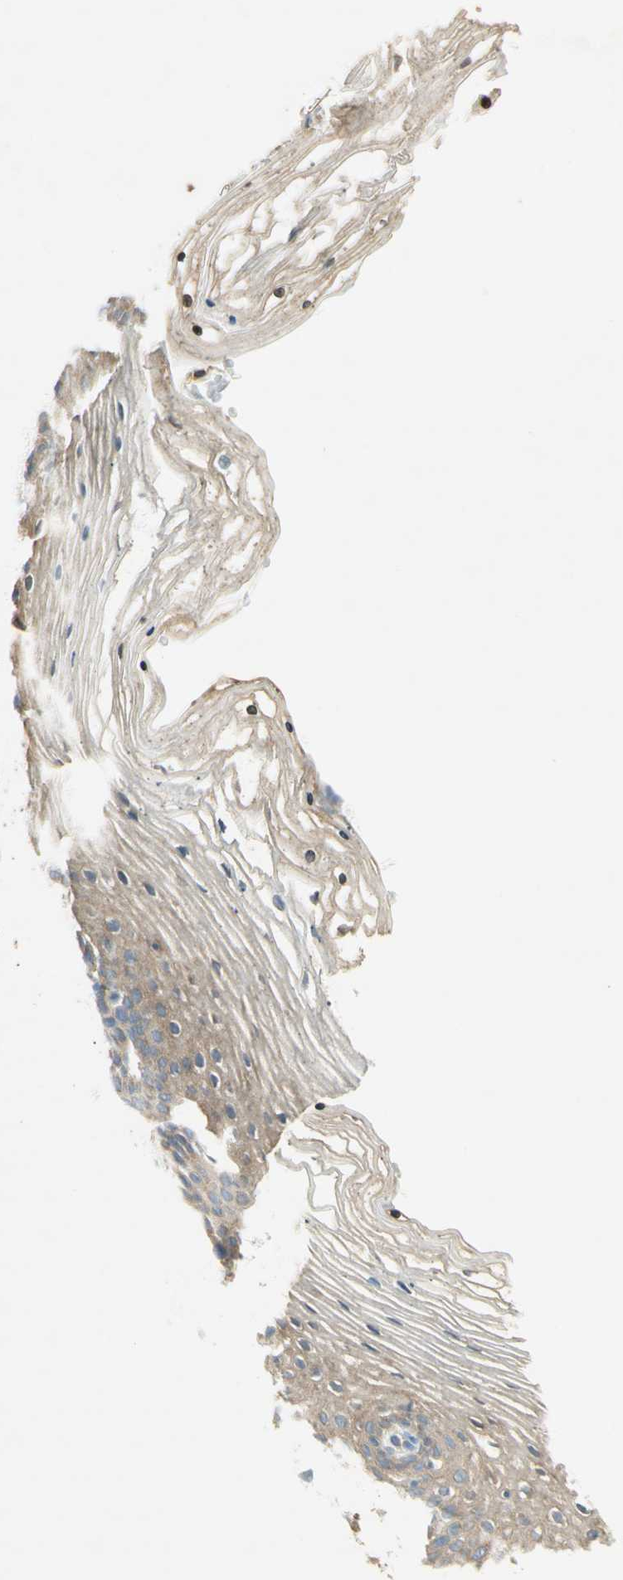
{"staining": {"intensity": "weak", "quantity": "25%-75%", "location": "cytoplasmic/membranous"}, "tissue": "vagina", "cell_type": "Squamous epithelial cells", "image_type": "normal", "snomed": [{"axis": "morphology", "description": "Normal tissue, NOS"}, {"axis": "topography", "description": "Vagina"}], "caption": "Vagina was stained to show a protein in brown. There is low levels of weak cytoplasmic/membranous positivity in approximately 25%-75% of squamous epithelial cells.", "gene": "DYNC1H1", "patient": {"sex": "female", "age": 32}}